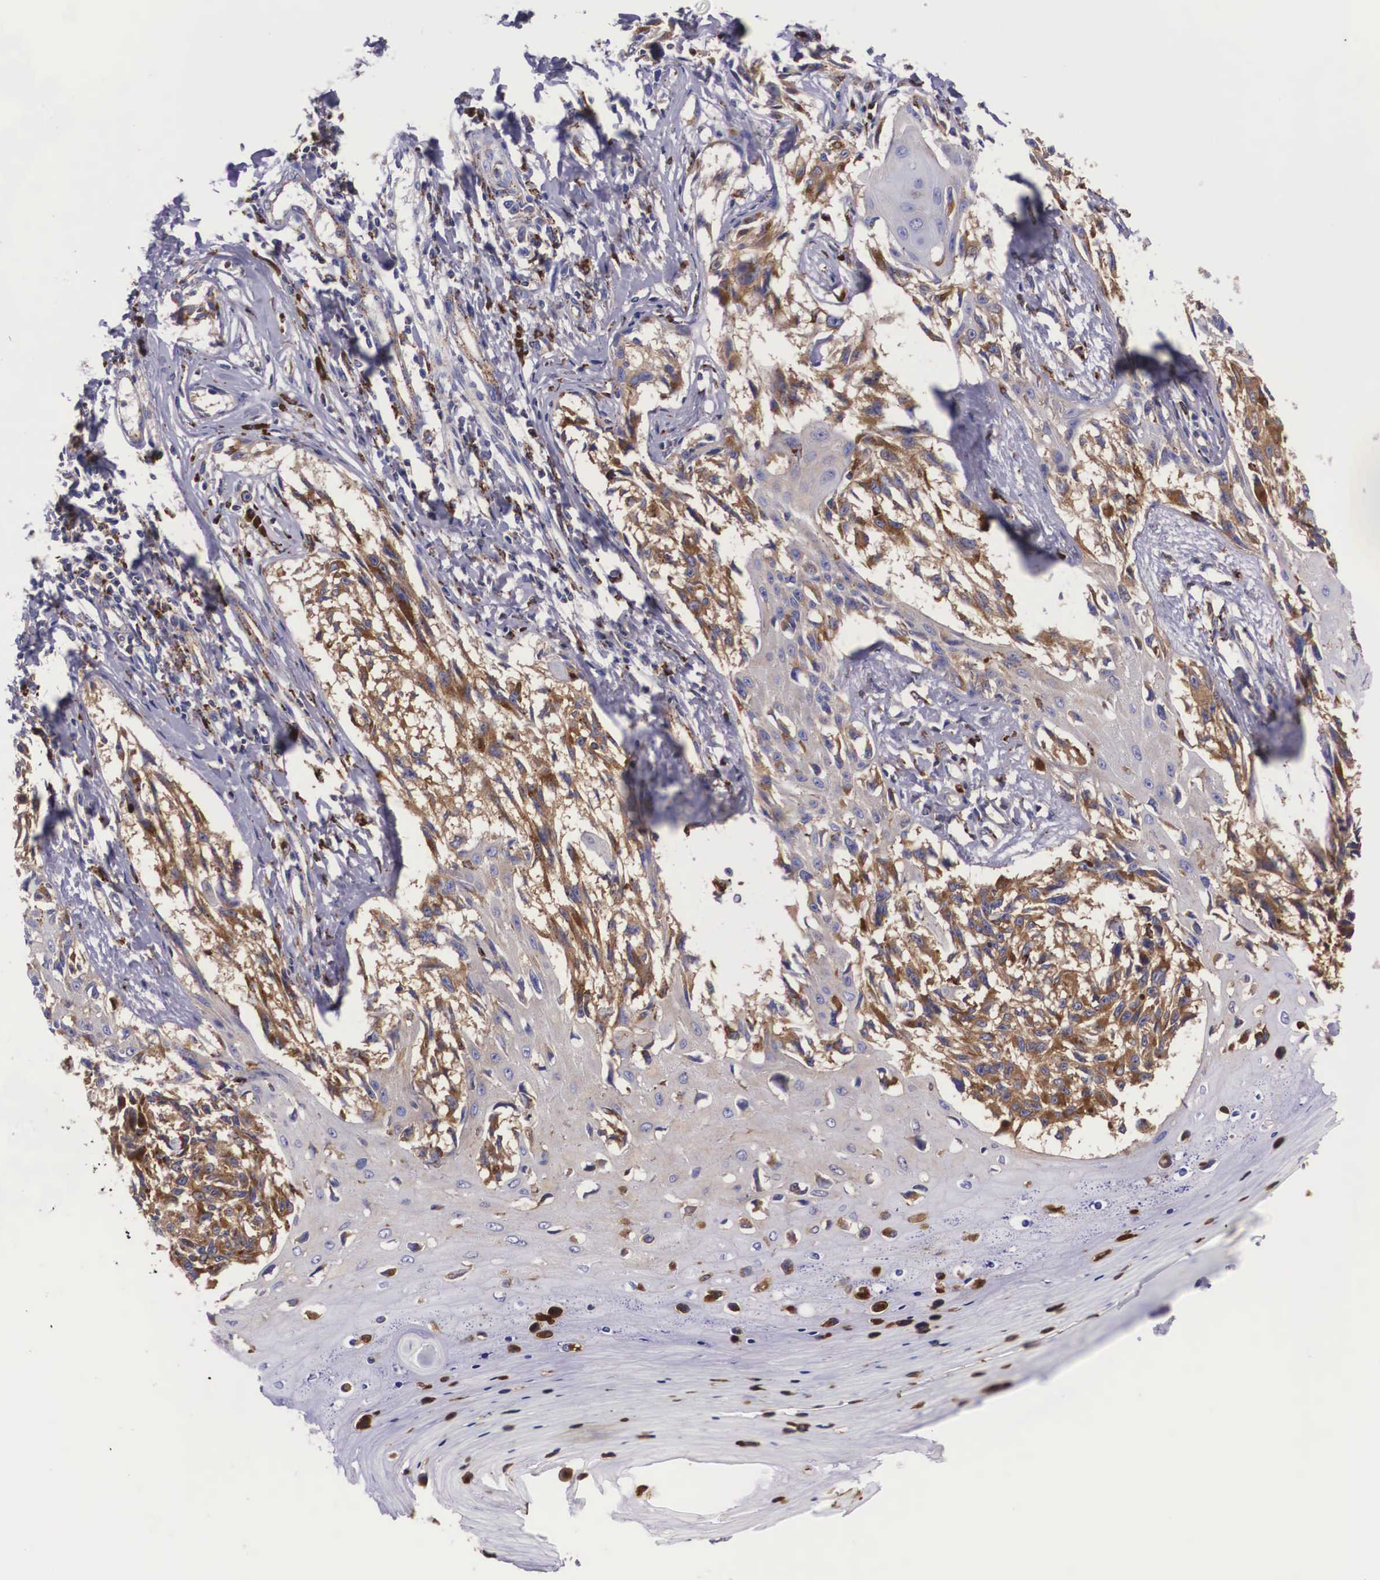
{"staining": {"intensity": "moderate", "quantity": "25%-75%", "location": "cytoplasmic/membranous"}, "tissue": "melanoma", "cell_type": "Tumor cells", "image_type": "cancer", "snomed": [{"axis": "morphology", "description": "Malignant melanoma, NOS"}, {"axis": "topography", "description": "Skin"}], "caption": "Melanoma was stained to show a protein in brown. There is medium levels of moderate cytoplasmic/membranous positivity in approximately 25%-75% of tumor cells.", "gene": "NAGA", "patient": {"sex": "female", "age": 82}}